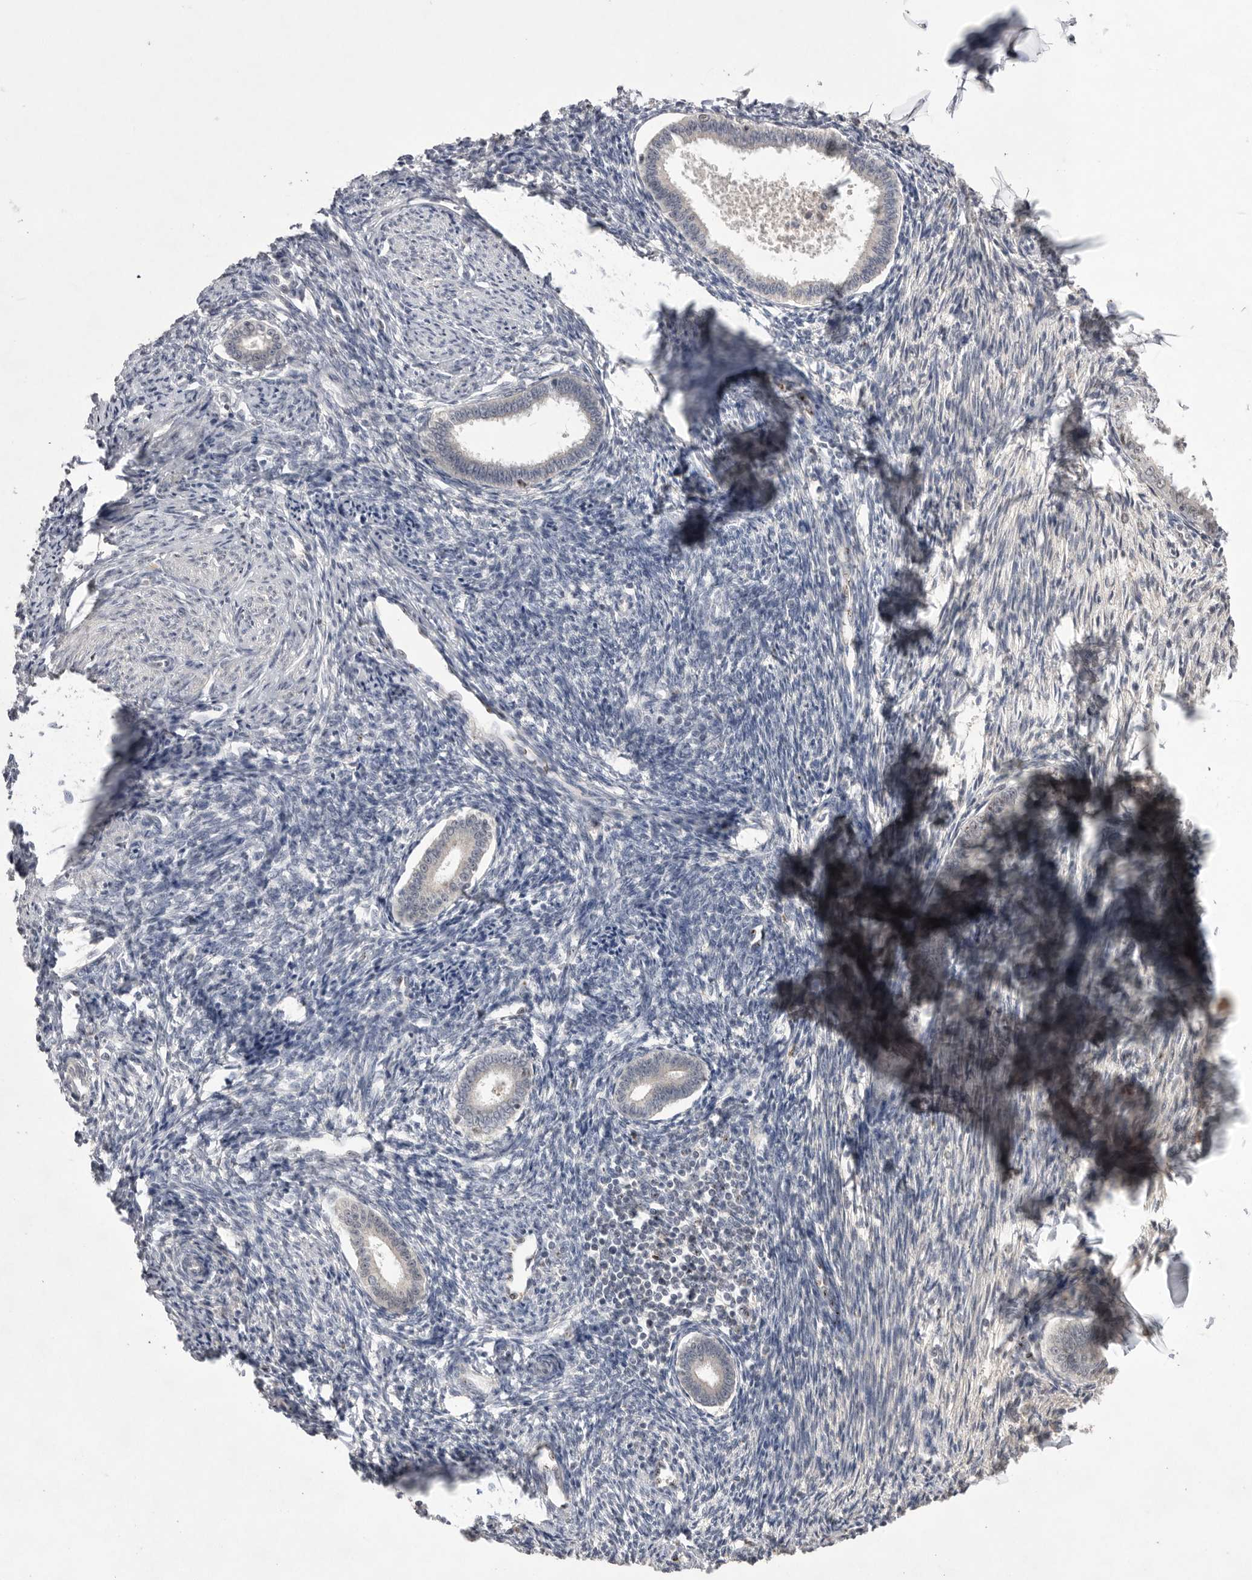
{"staining": {"intensity": "negative", "quantity": "none", "location": "none"}, "tissue": "endometrium", "cell_type": "Cells in endometrial stroma", "image_type": "normal", "snomed": [{"axis": "morphology", "description": "Normal tissue, NOS"}, {"axis": "topography", "description": "Endometrium"}], "caption": "Immunohistochemical staining of benign endometrium exhibits no significant staining in cells in endometrial stroma.", "gene": "HUS1", "patient": {"sex": "female", "age": 56}}